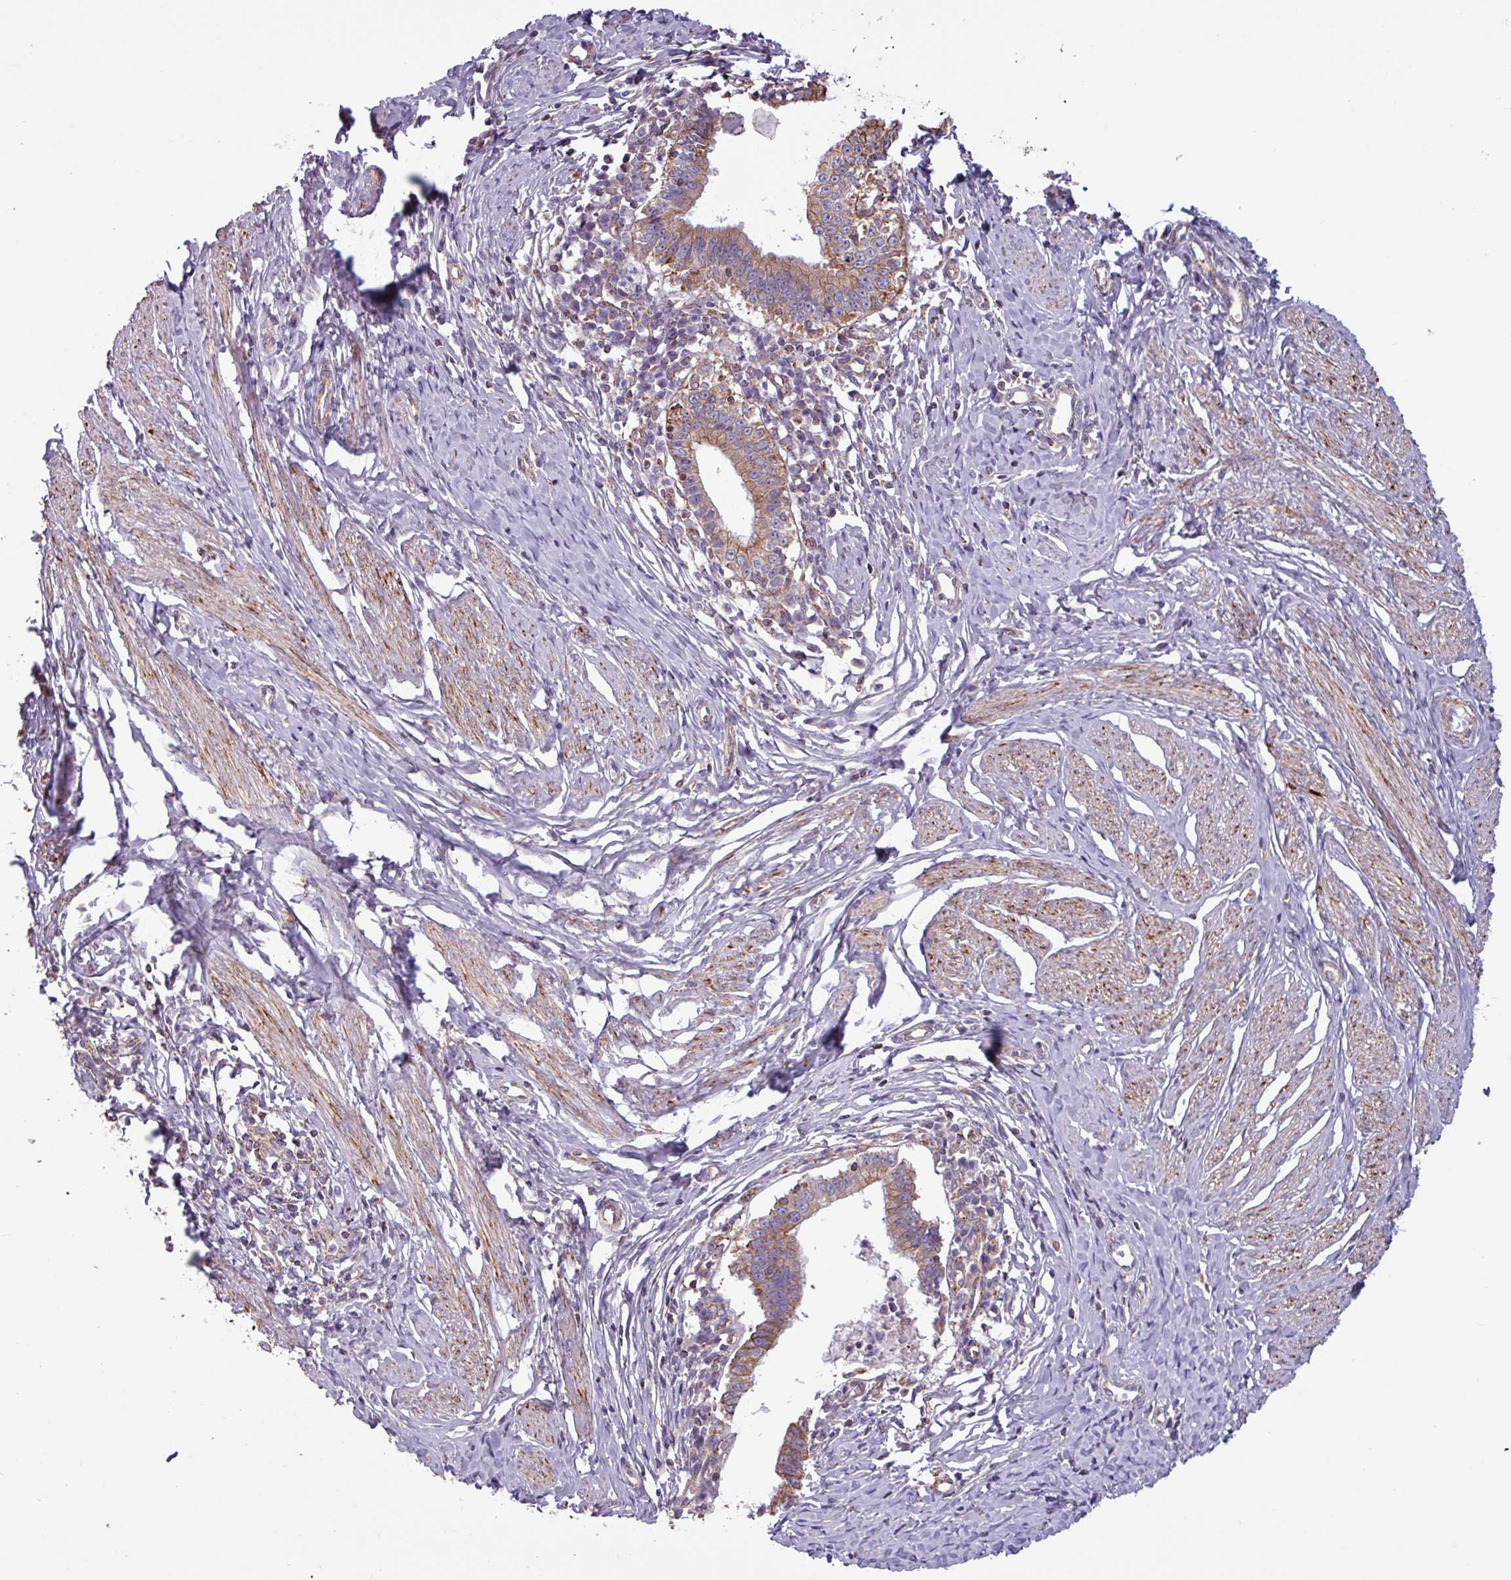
{"staining": {"intensity": "weak", "quantity": ">75%", "location": "cytoplasmic/membranous"}, "tissue": "cervical cancer", "cell_type": "Tumor cells", "image_type": "cancer", "snomed": [{"axis": "morphology", "description": "Adenocarcinoma, NOS"}, {"axis": "topography", "description": "Cervix"}], "caption": "There is low levels of weak cytoplasmic/membranous staining in tumor cells of adenocarcinoma (cervical), as demonstrated by immunohistochemical staining (brown color).", "gene": "CAMK1", "patient": {"sex": "female", "age": 36}}